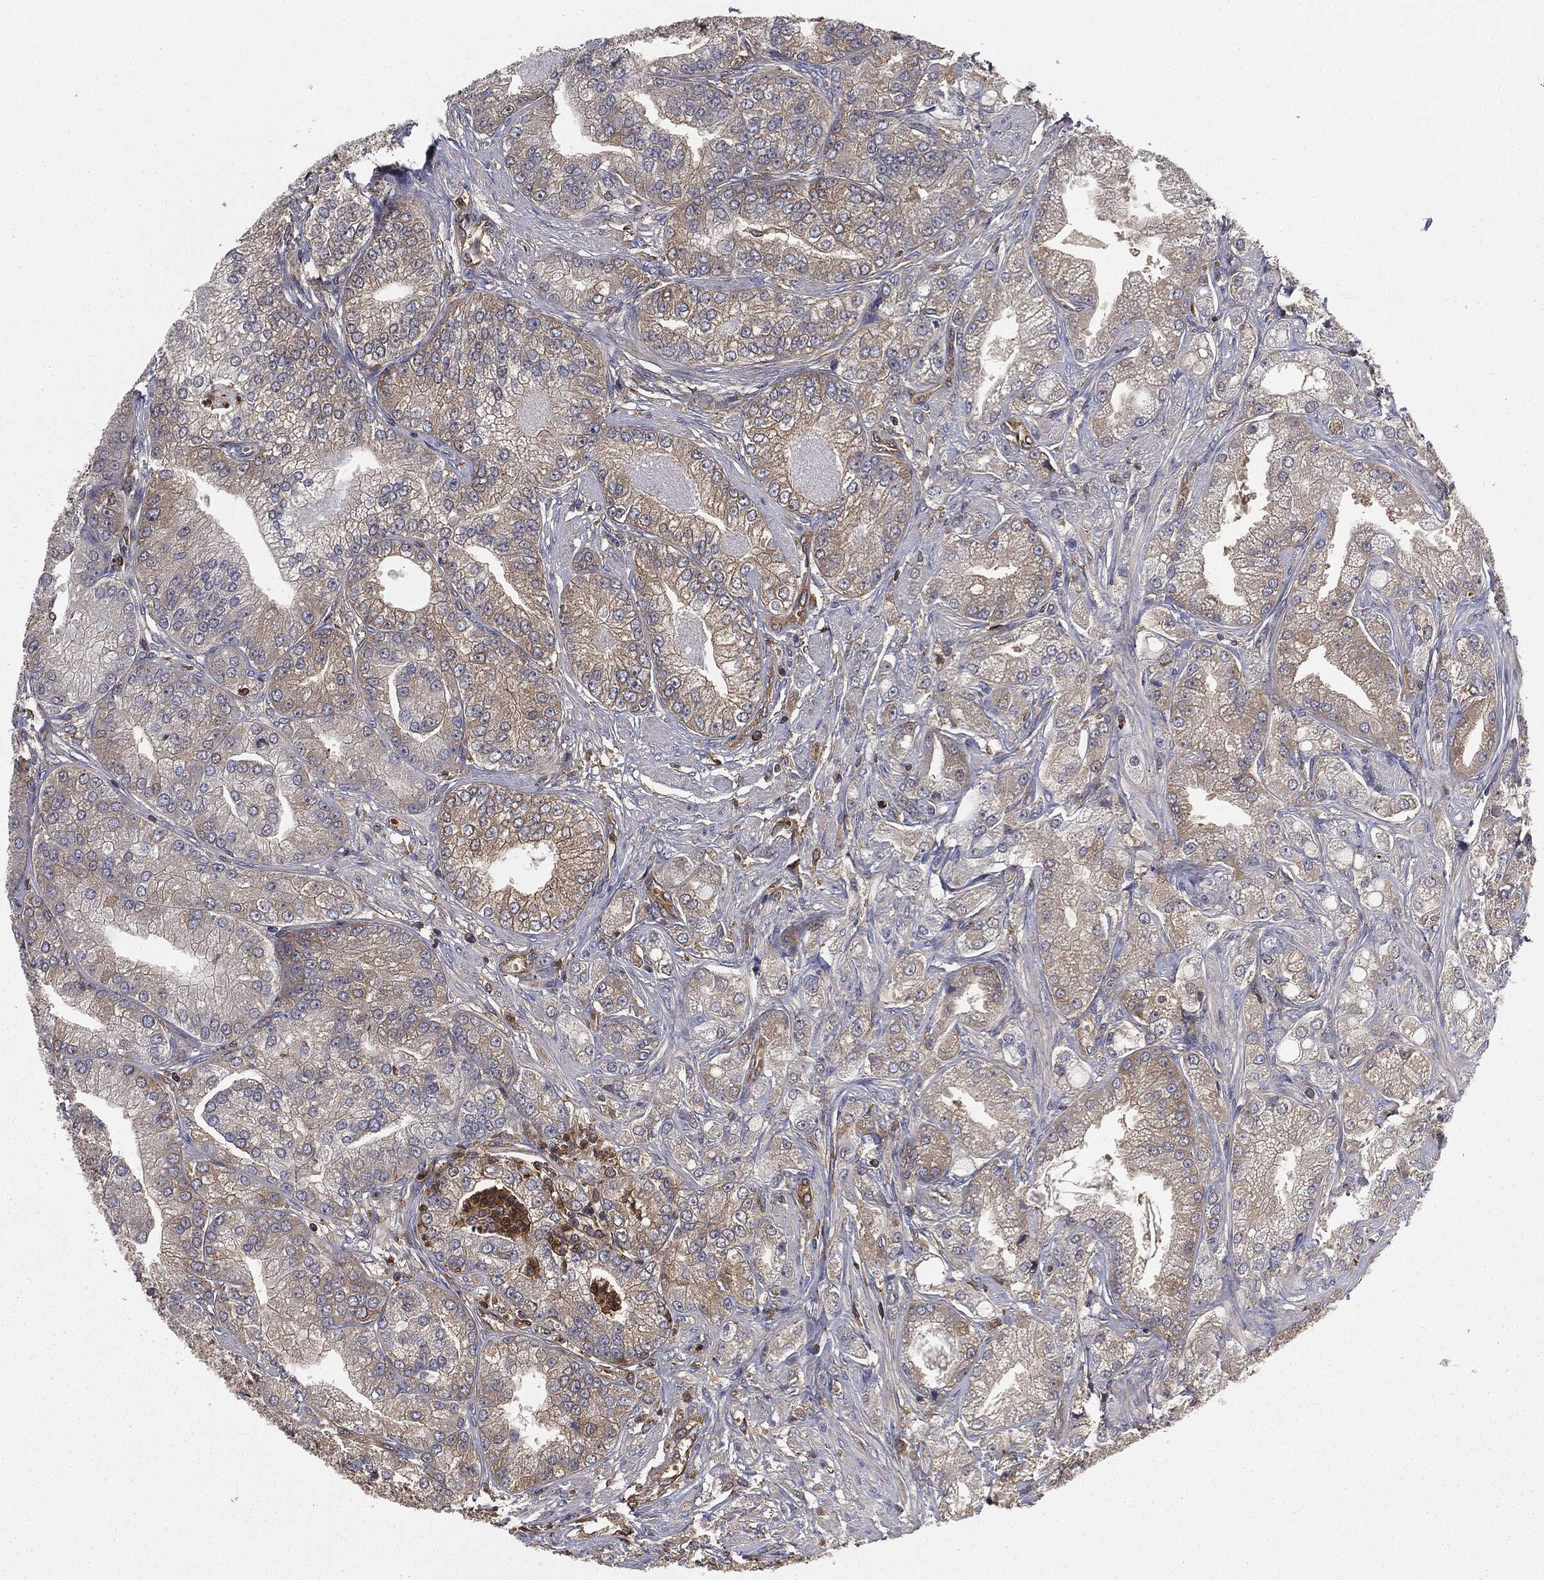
{"staining": {"intensity": "weak", "quantity": "<25%", "location": "cytoplasmic/membranous"}, "tissue": "prostate cancer", "cell_type": "Tumor cells", "image_type": "cancer", "snomed": [{"axis": "morphology", "description": "Adenocarcinoma, High grade"}, {"axis": "topography", "description": "Prostate"}], "caption": "A high-resolution image shows immunohistochemistry (IHC) staining of prostate cancer (high-grade adenocarcinoma), which shows no significant staining in tumor cells.", "gene": "GNB5", "patient": {"sex": "male", "age": 61}}